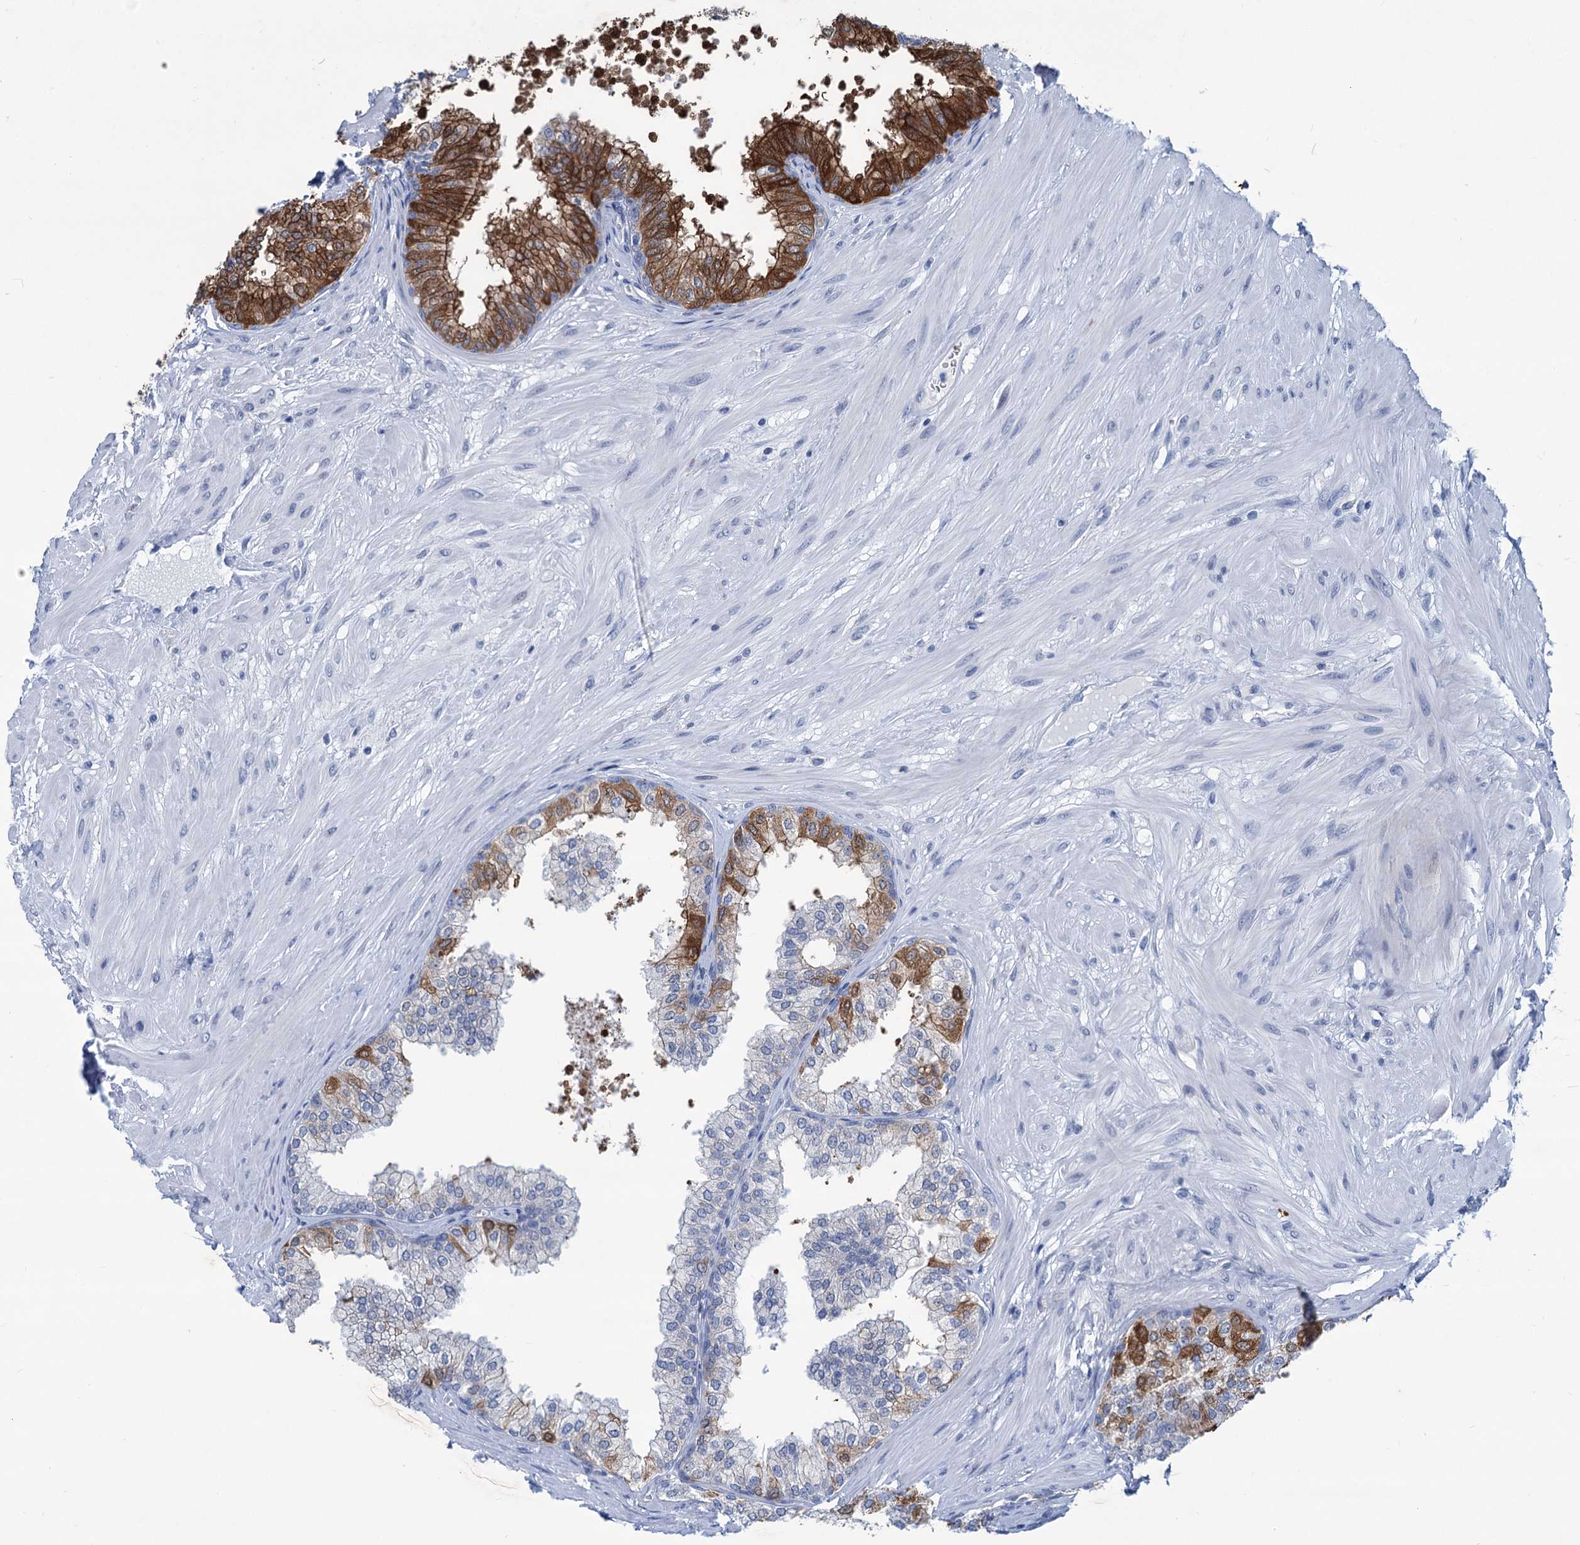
{"staining": {"intensity": "strong", "quantity": "<25%", "location": "cytoplasmic/membranous"}, "tissue": "prostate", "cell_type": "Glandular cells", "image_type": "normal", "snomed": [{"axis": "morphology", "description": "Normal tissue, NOS"}, {"axis": "topography", "description": "Prostate"}], "caption": "Glandular cells demonstrate strong cytoplasmic/membranous expression in about <25% of cells in normal prostate.", "gene": "NEU3", "patient": {"sex": "male", "age": 60}}